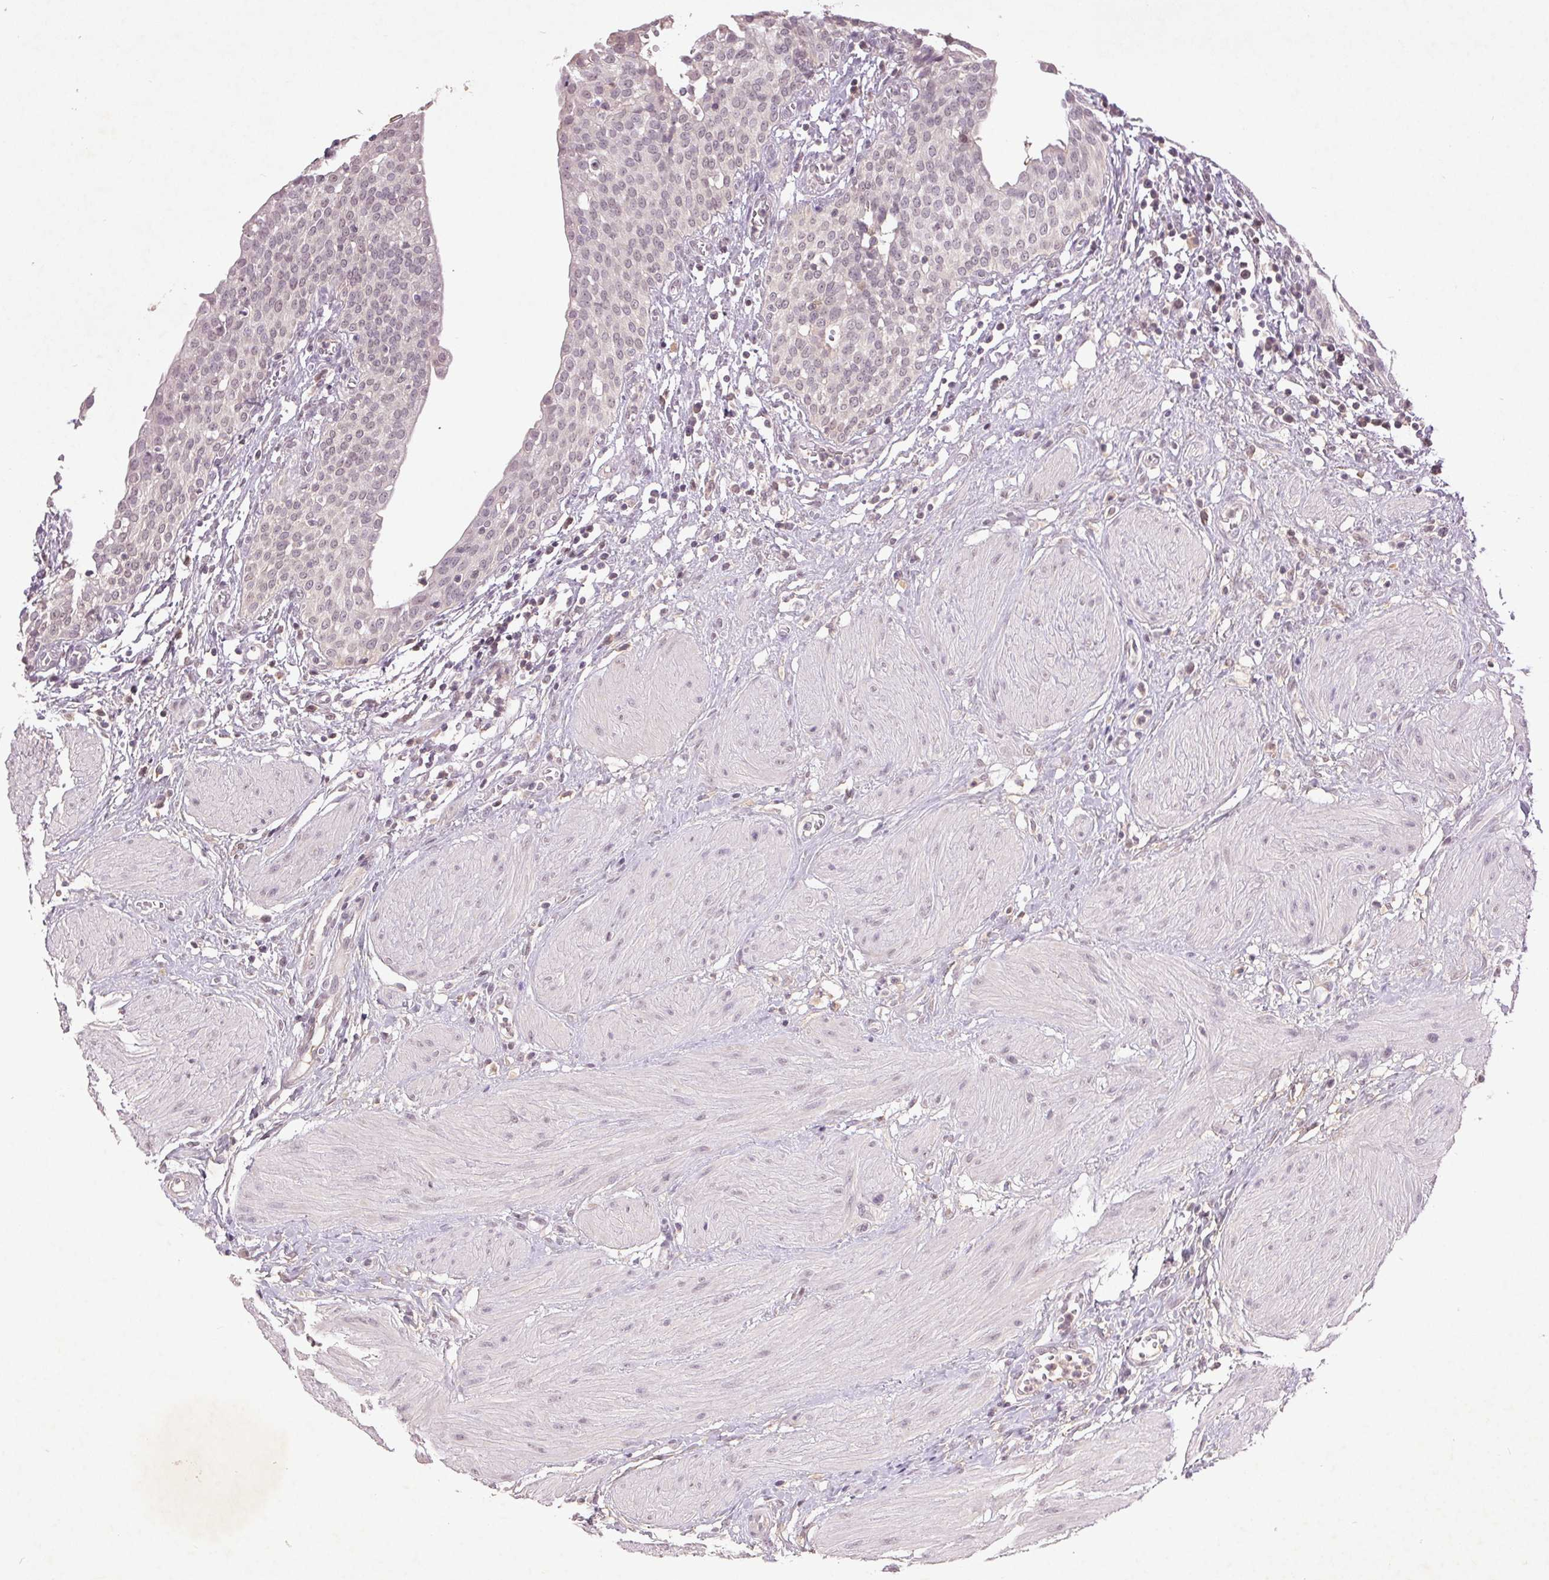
{"staining": {"intensity": "weak", "quantity": "25%-75%", "location": "nuclear"}, "tissue": "urinary bladder", "cell_type": "Urothelial cells", "image_type": "normal", "snomed": [{"axis": "morphology", "description": "Normal tissue, NOS"}, {"axis": "topography", "description": "Urinary bladder"}], "caption": "A brown stain highlights weak nuclear staining of a protein in urothelial cells of unremarkable urinary bladder.", "gene": "FAM168B", "patient": {"sex": "male", "age": 55}}